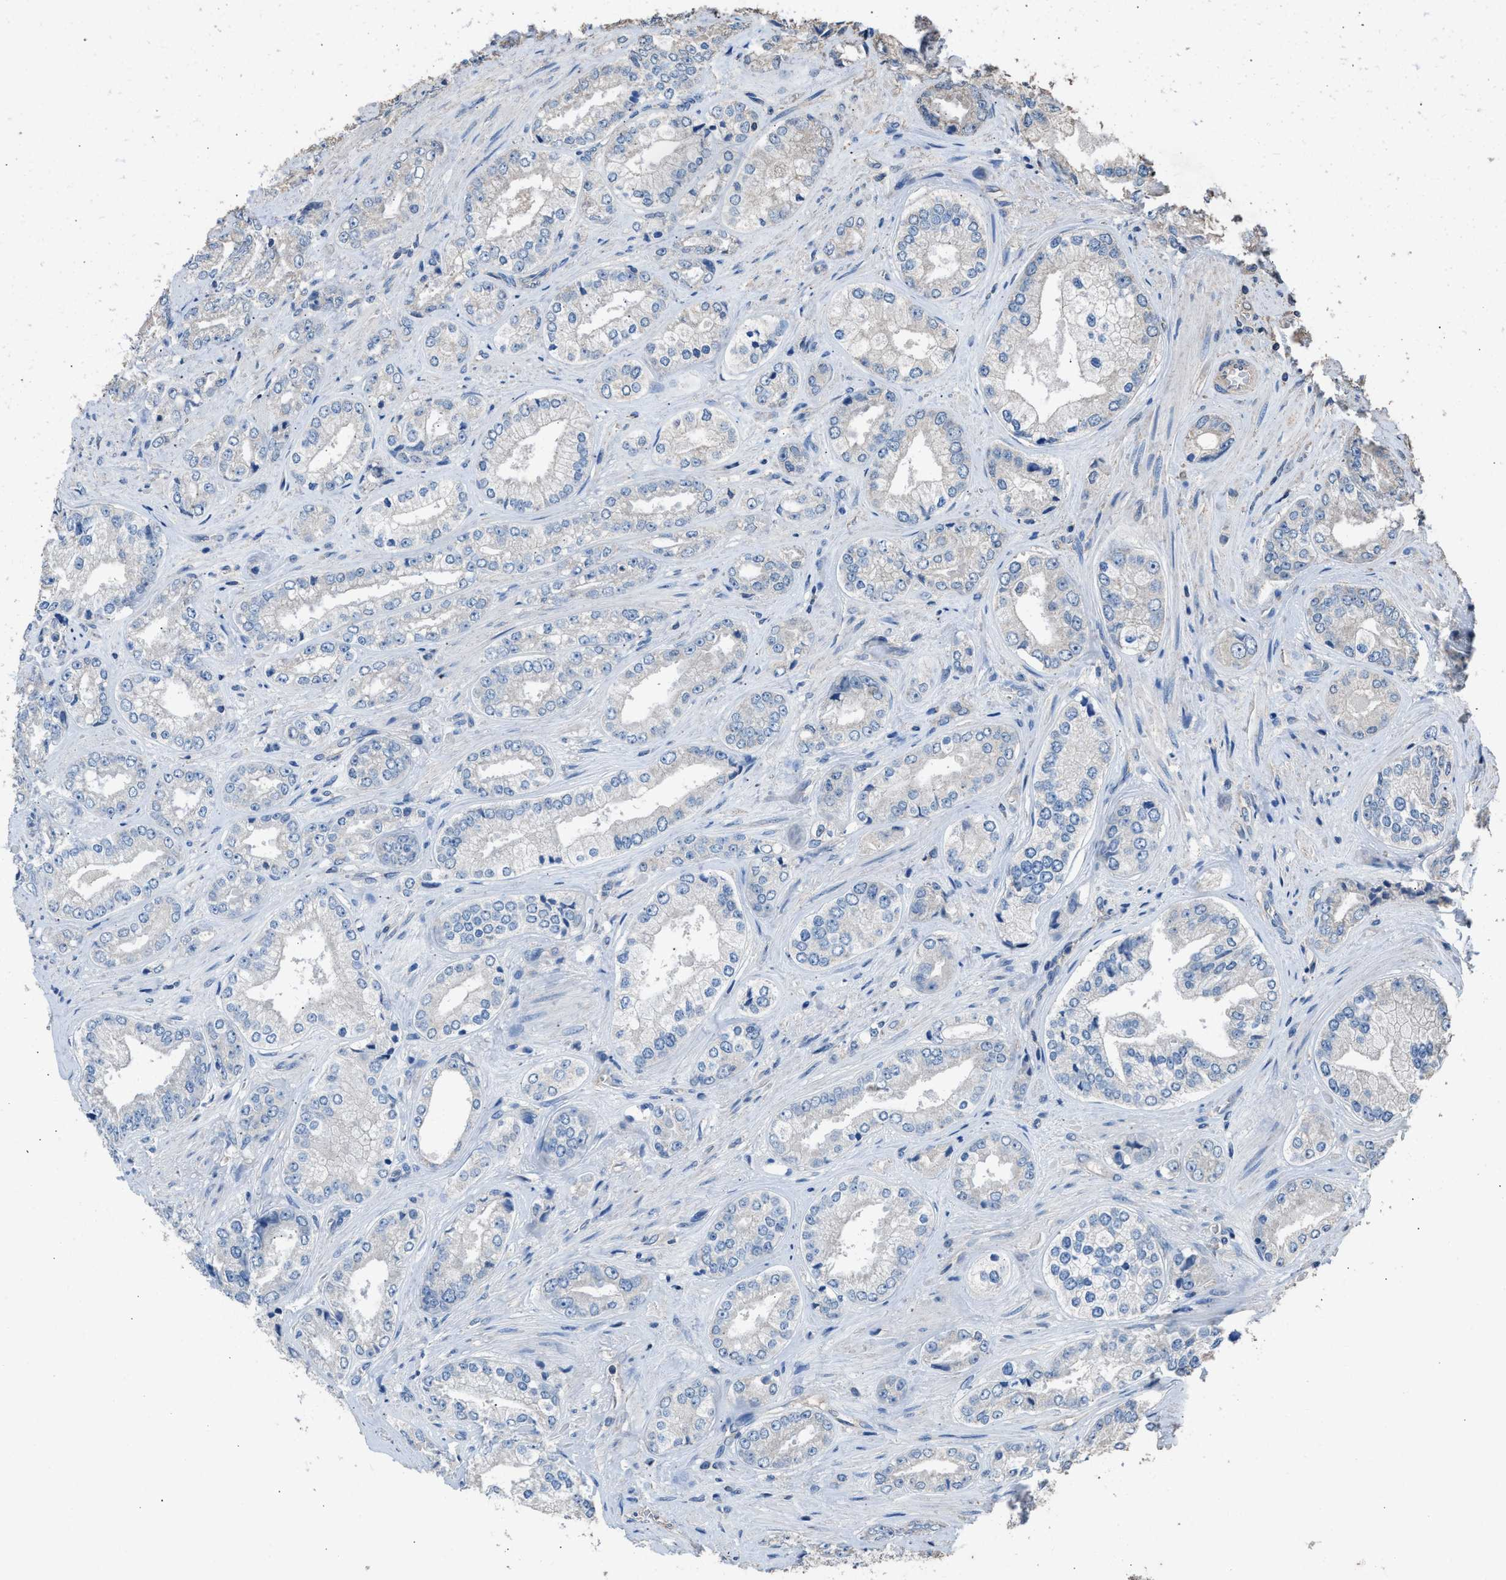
{"staining": {"intensity": "negative", "quantity": "none", "location": "none"}, "tissue": "prostate cancer", "cell_type": "Tumor cells", "image_type": "cancer", "snomed": [{"axis": "morphology", "description": "Adenocarcinoma, High grade"}, {"axis": "topography", "description": "Prostate"}], "caption": "Immunohistochemistry (IHC) photomicrograph of human prostate cancer (adenocarcinoma (high-grade)) stained for a protein (brown), which demonstrates no positivity in tumor cells.", "gene": "ITSN1", "patient": {"sex": "male", "age": 61}}